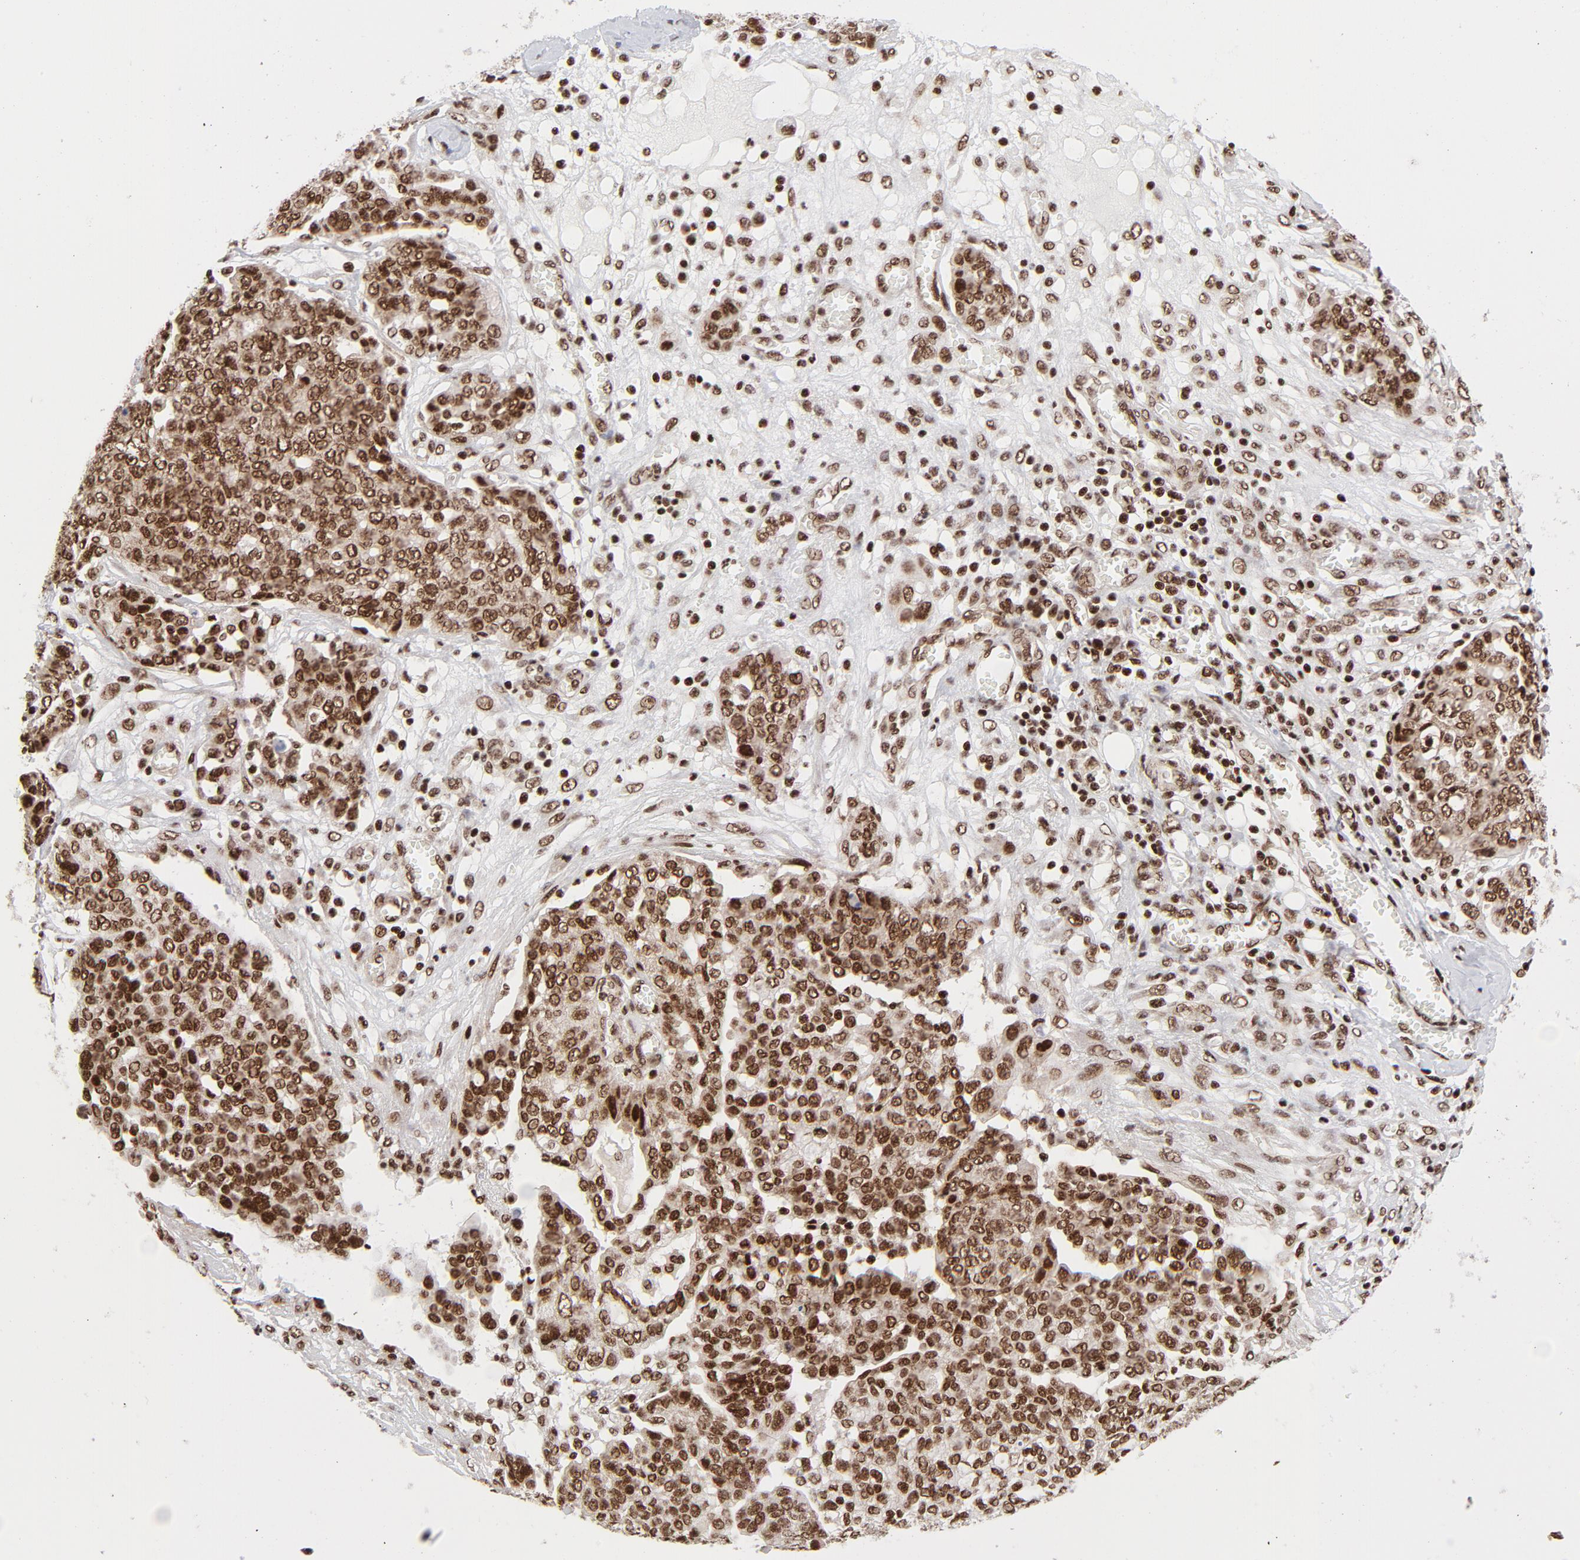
{"staining": {"intensity": "strong", "quantity": ">75%", "location": "nuclear"}, "tissue": "ovarian cancer", "cell_type": "Tumor cells", "image_type": "cancer", "snomed": [{"axis": "morphology", "description": "Cystadenocarcinoma, serous, NOS"}, {"axis": "topography", "description": "Soft tissue"}, {"axis": "topography", "description": "Ovary"}], "caption": "There is high levels of strong nuclear positivity in tumor cells of serous cystadenocarcinoma (ovarian), as demonstrated by immunohistochemical staining (brown color).", "gene": "NFYB", "patient": {"sex": "female", "age": 57}}